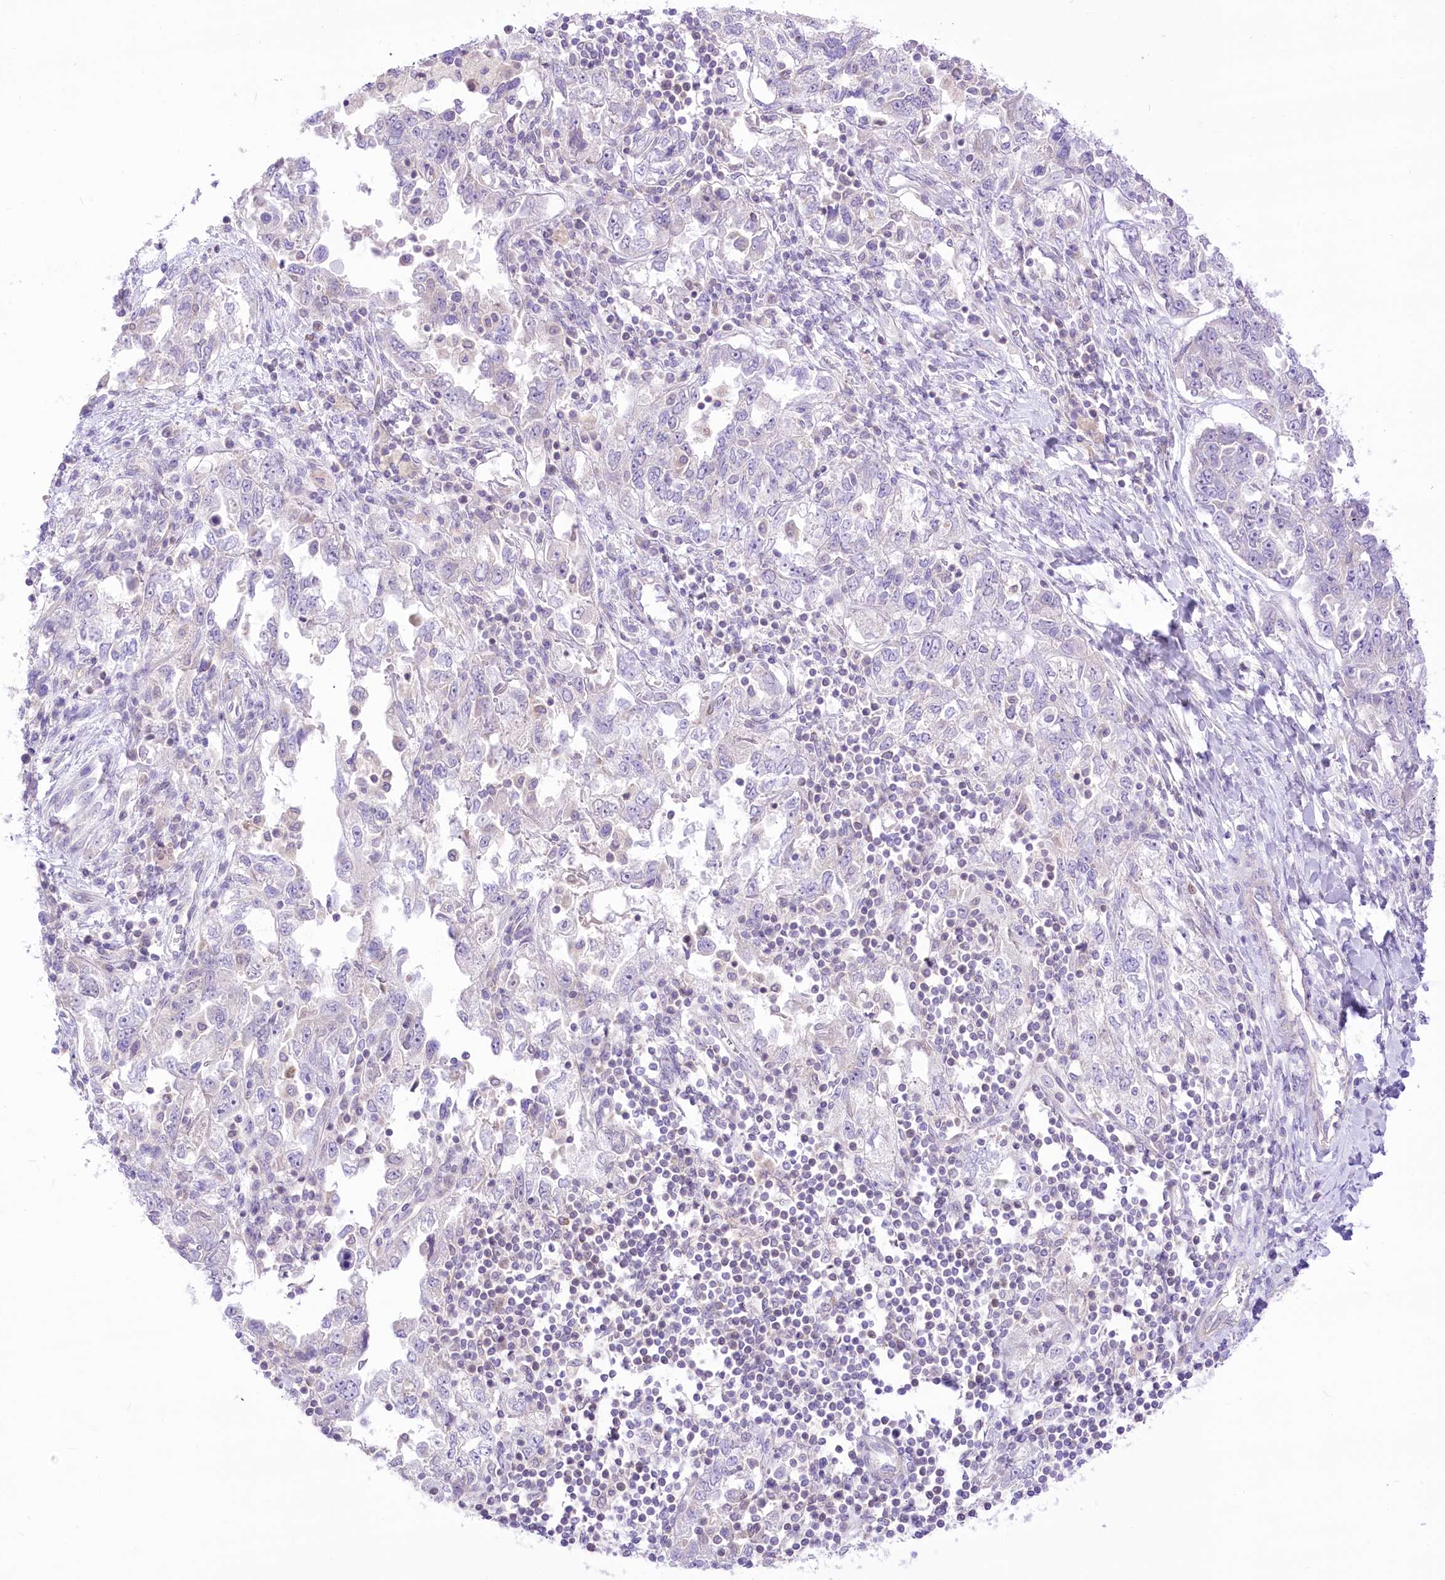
{"staining": {"intensity": "negative", "quantity": "none", "location": "none"}, "tissue": "ovarian cancer", "cell_type": "Tumor cells", "image_type": "cancer", "snomed": [{"axis": "morphology", "description": "Carcinoma, NOS"}, {"axis": "morphology", "description": "Cystadenocarcinoma, serous, NOS"}, {"axis": "topography", "description": "Ovary"}], "caption": "This is a image of IHC staining of ovarian serous cystadenocarcinoma, which shows no expression in tumor cells. (Brightfield microscopy of DAB (3,3'-diaminobenzidine) immunohistochemistry at high magnification).", "gene": "HELT", "patient": {"sex": "female", "age": 69}}